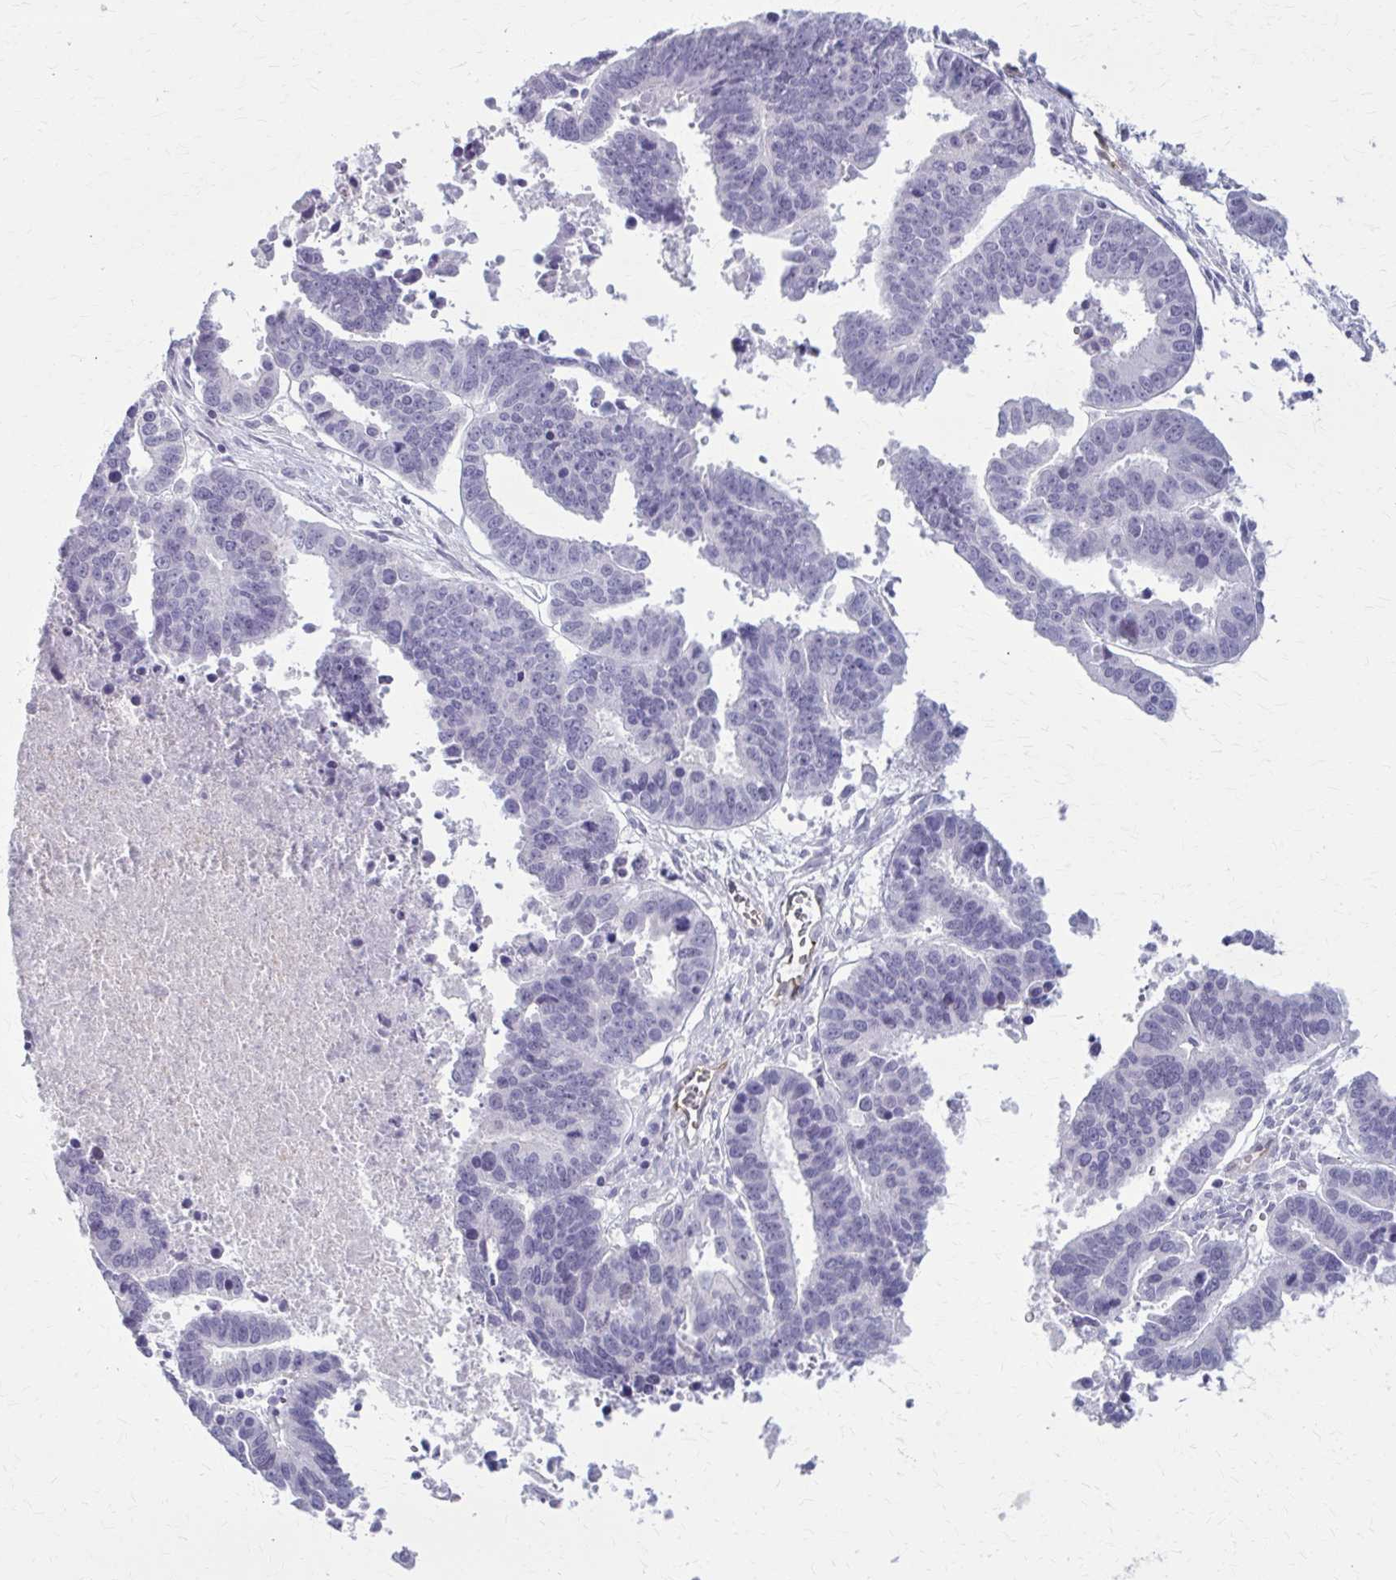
{"staining": {"intensity": "negative", "quantity": "none", "location": "none"}, "tissue": "ovarian cancer", "cell_type": "Tumor cells", "image_type": "cancer", "snomed": [{"axis": "morphology", "description": "Carcinoma, endometroid"}, {"axis": "morphology", "description": "Cystadenocarcinoma, serous, NOS"}, {"axis": "topography", "description": "Ovary"}], "caption": "A high-resolution photomicrograph shows immunohistochemistry (IHC) staining of ovarian serous cystadenocarcinoma, which reveals no significant positivity in tumor cells. (Immunohistochemistry (ihc), brightfield microscopy, high magnification).", "gene": "CASQ2", "patient": {"sex": "female", "age": 45}}